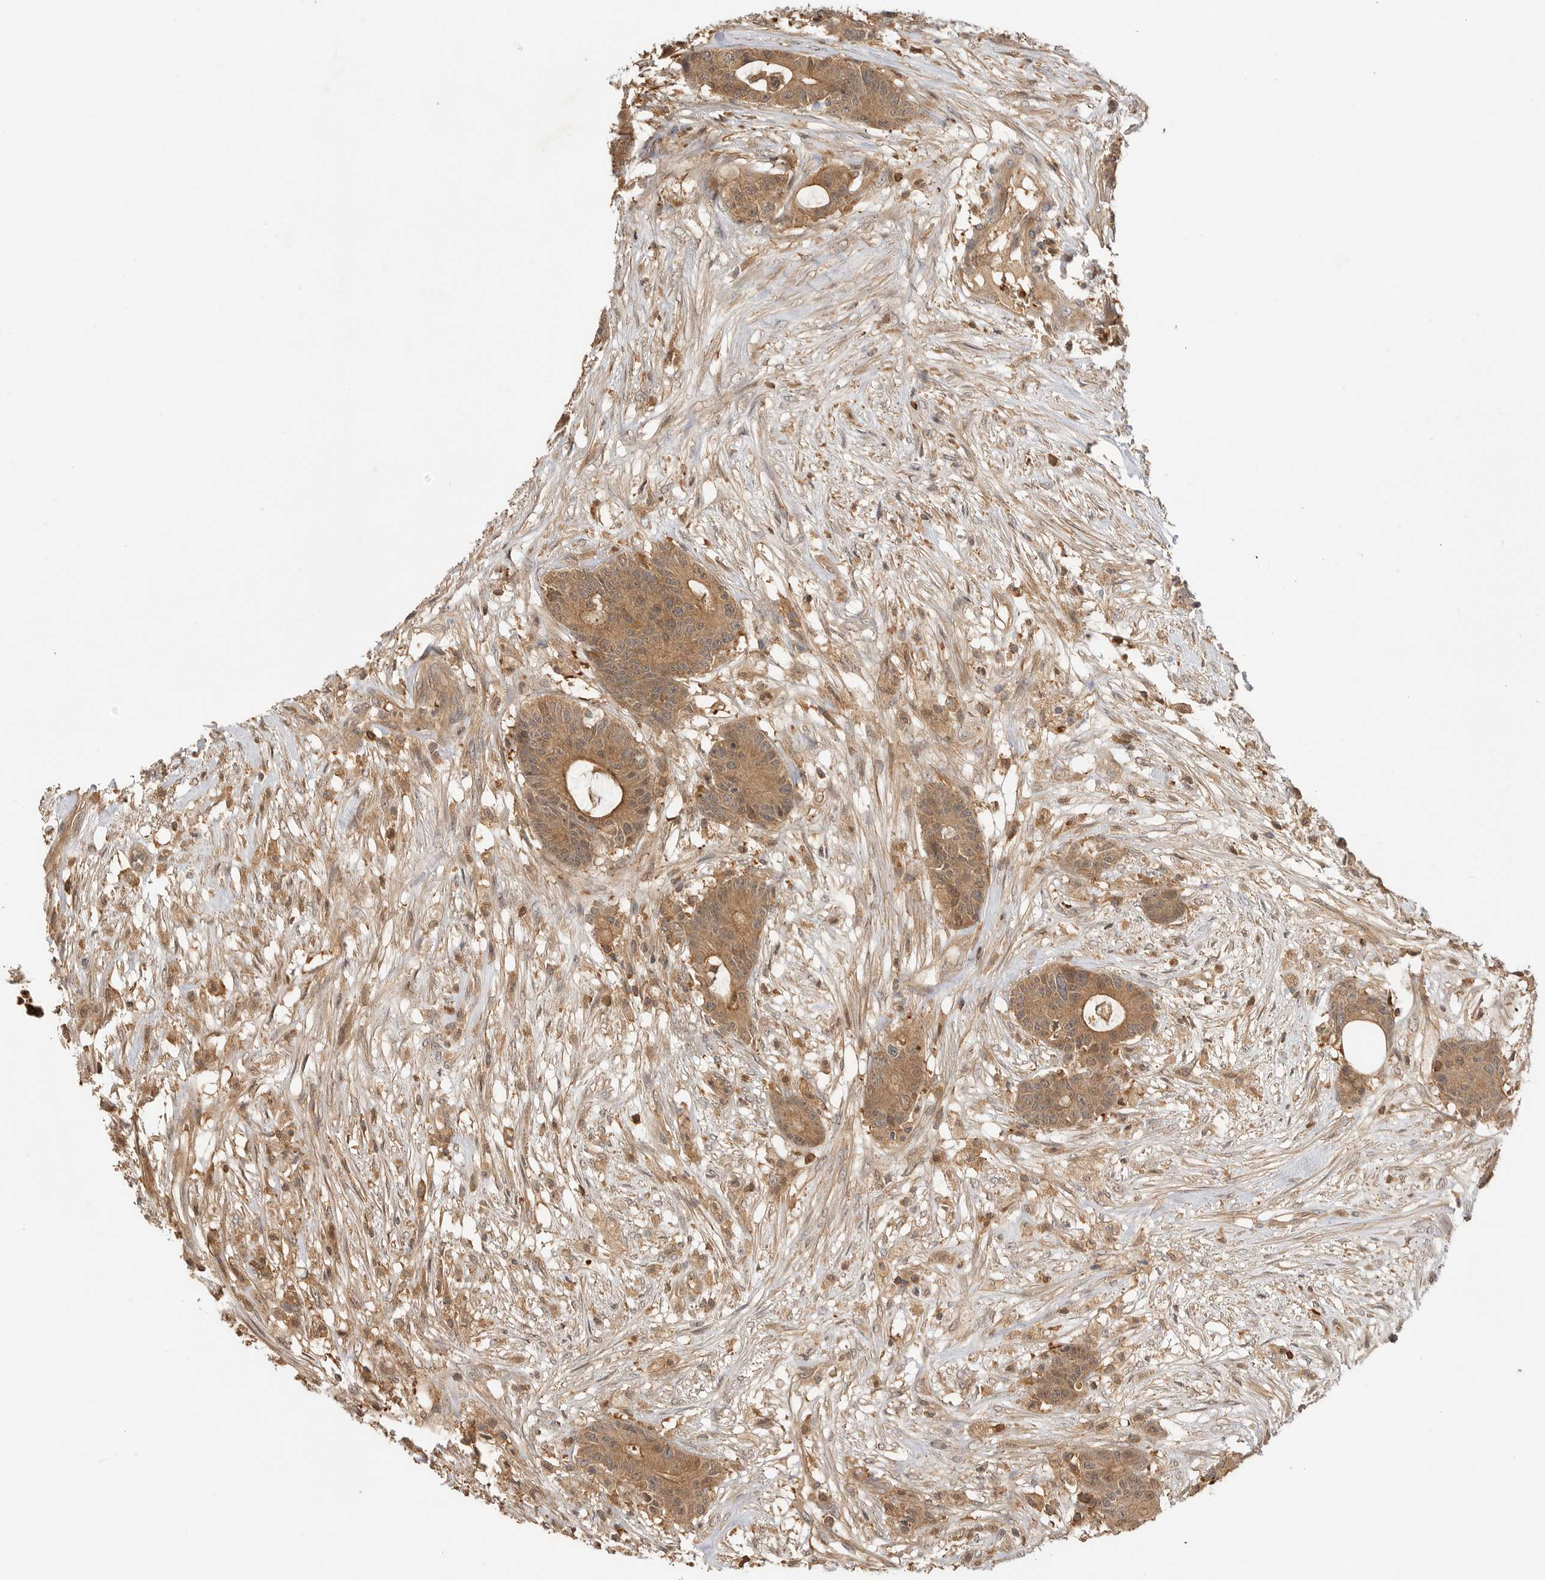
{"staining": {"intensity": "strong", "quantity": ">75%", "location": "cytoplasmic/membranous"}, "tissue": "colorectal cancer", "cell_type": "Tumor cells", "image_type": "cancer", "snomed": [{"axis": "morphology", "description": "Adenocarcinoma, NOS"}, {"axis": "topography", "description": "Colon"}], "caption": "Protein staining of colorectal adenocarcinoma tissue reveals strong cytoplasmic/membranous staining in about >75% of tumor cells. (DAB = brown stain, brightfield microscopy at high magnification).", "gene": "CLDN12", "patient": {"sex": "female", "age": 84}}